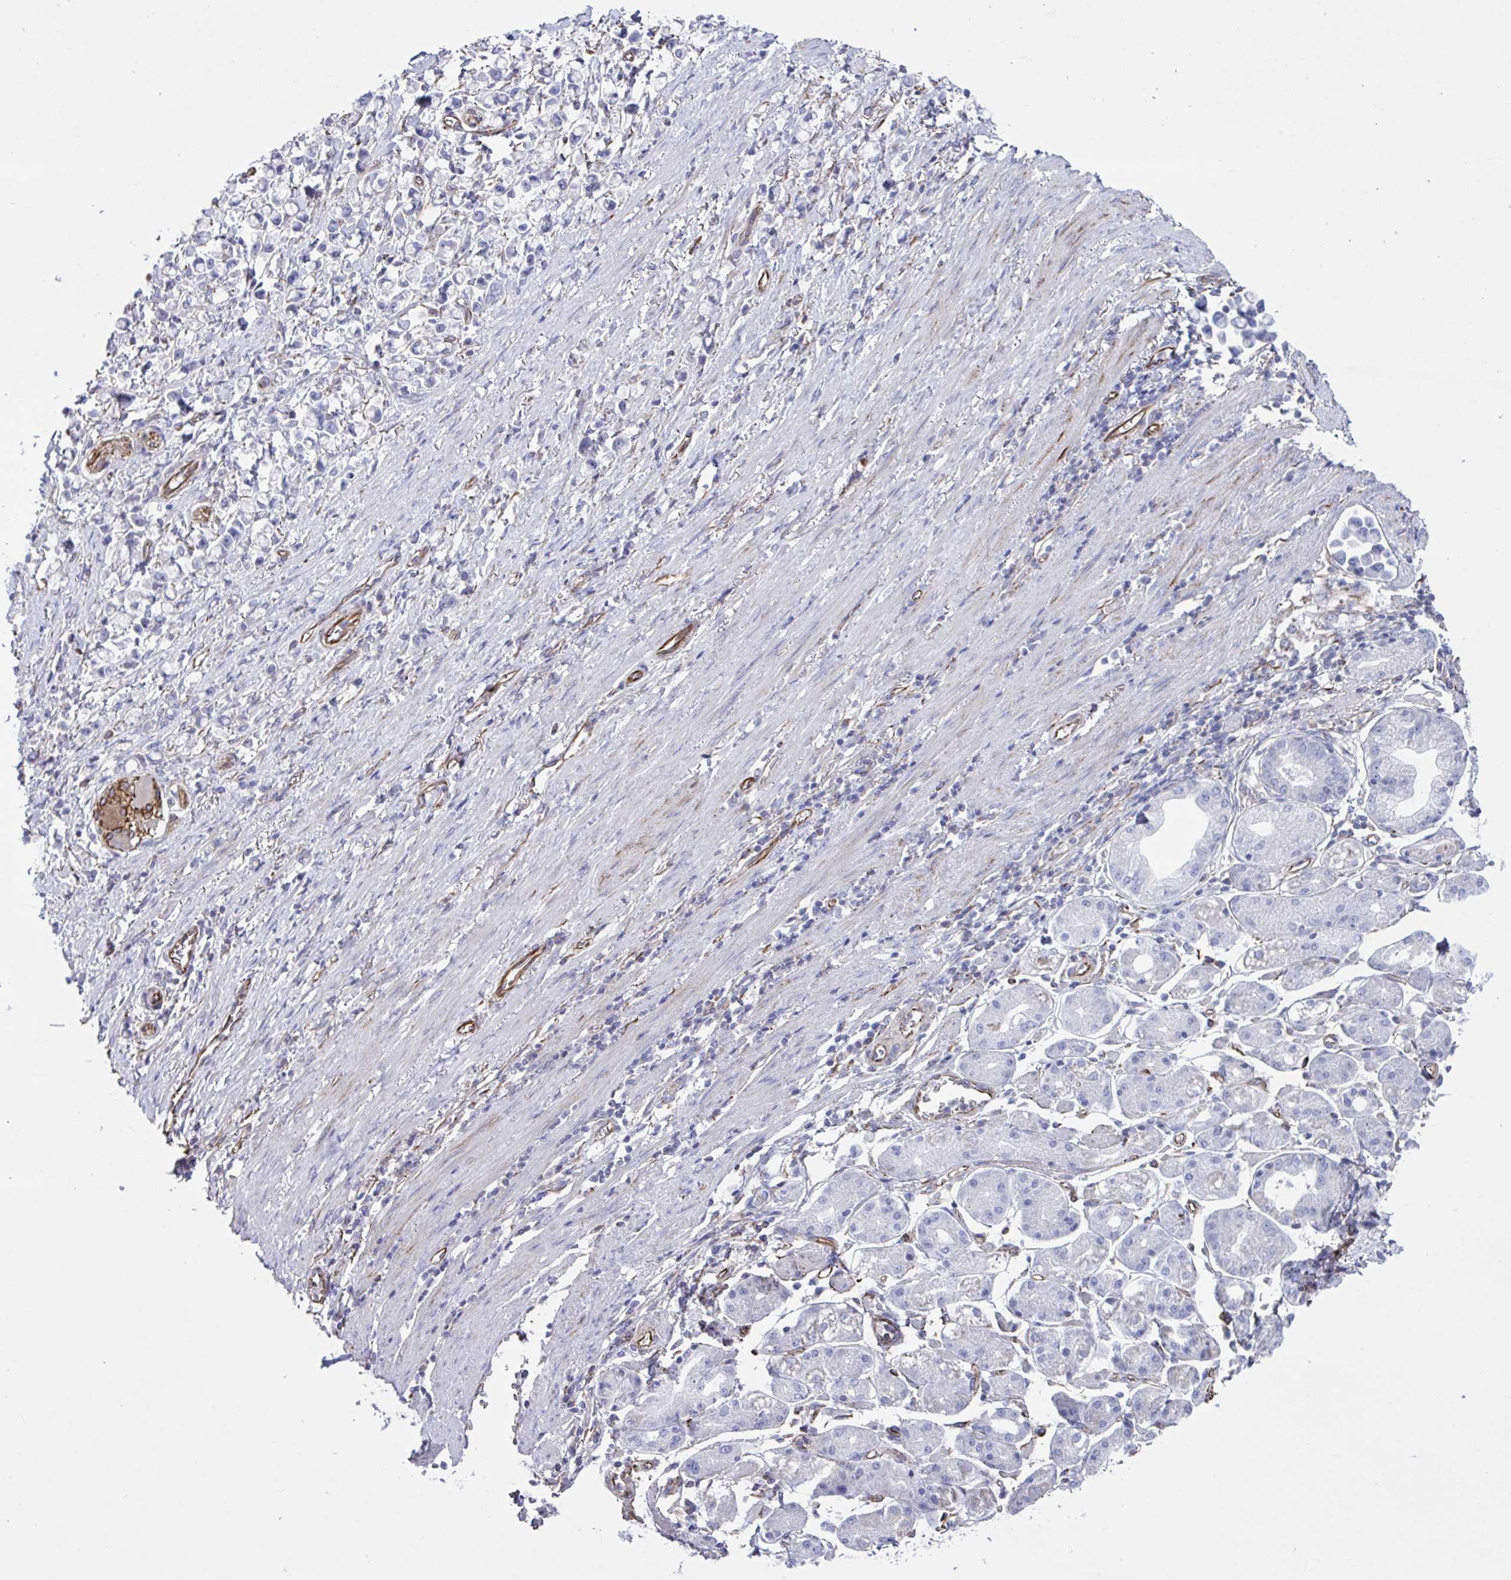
{"staining": {"intensity": "negative", "quantity": "none", "location": "none"}, "tissue": "stomach cancer", "cell_type": "Tumor cells", "image_type": "cancer", "snomed": [{"axis": "morphology", "description": "Adenocarcinoma, NOS"}, {"axis": "topography", "description": "Stomach"}], "caption": "A photomicrograph of human stomach cancer is negative for staining in tumor cells.", "gene": "TMEM86B", "patient": {"sex": "female", "age": 81}}